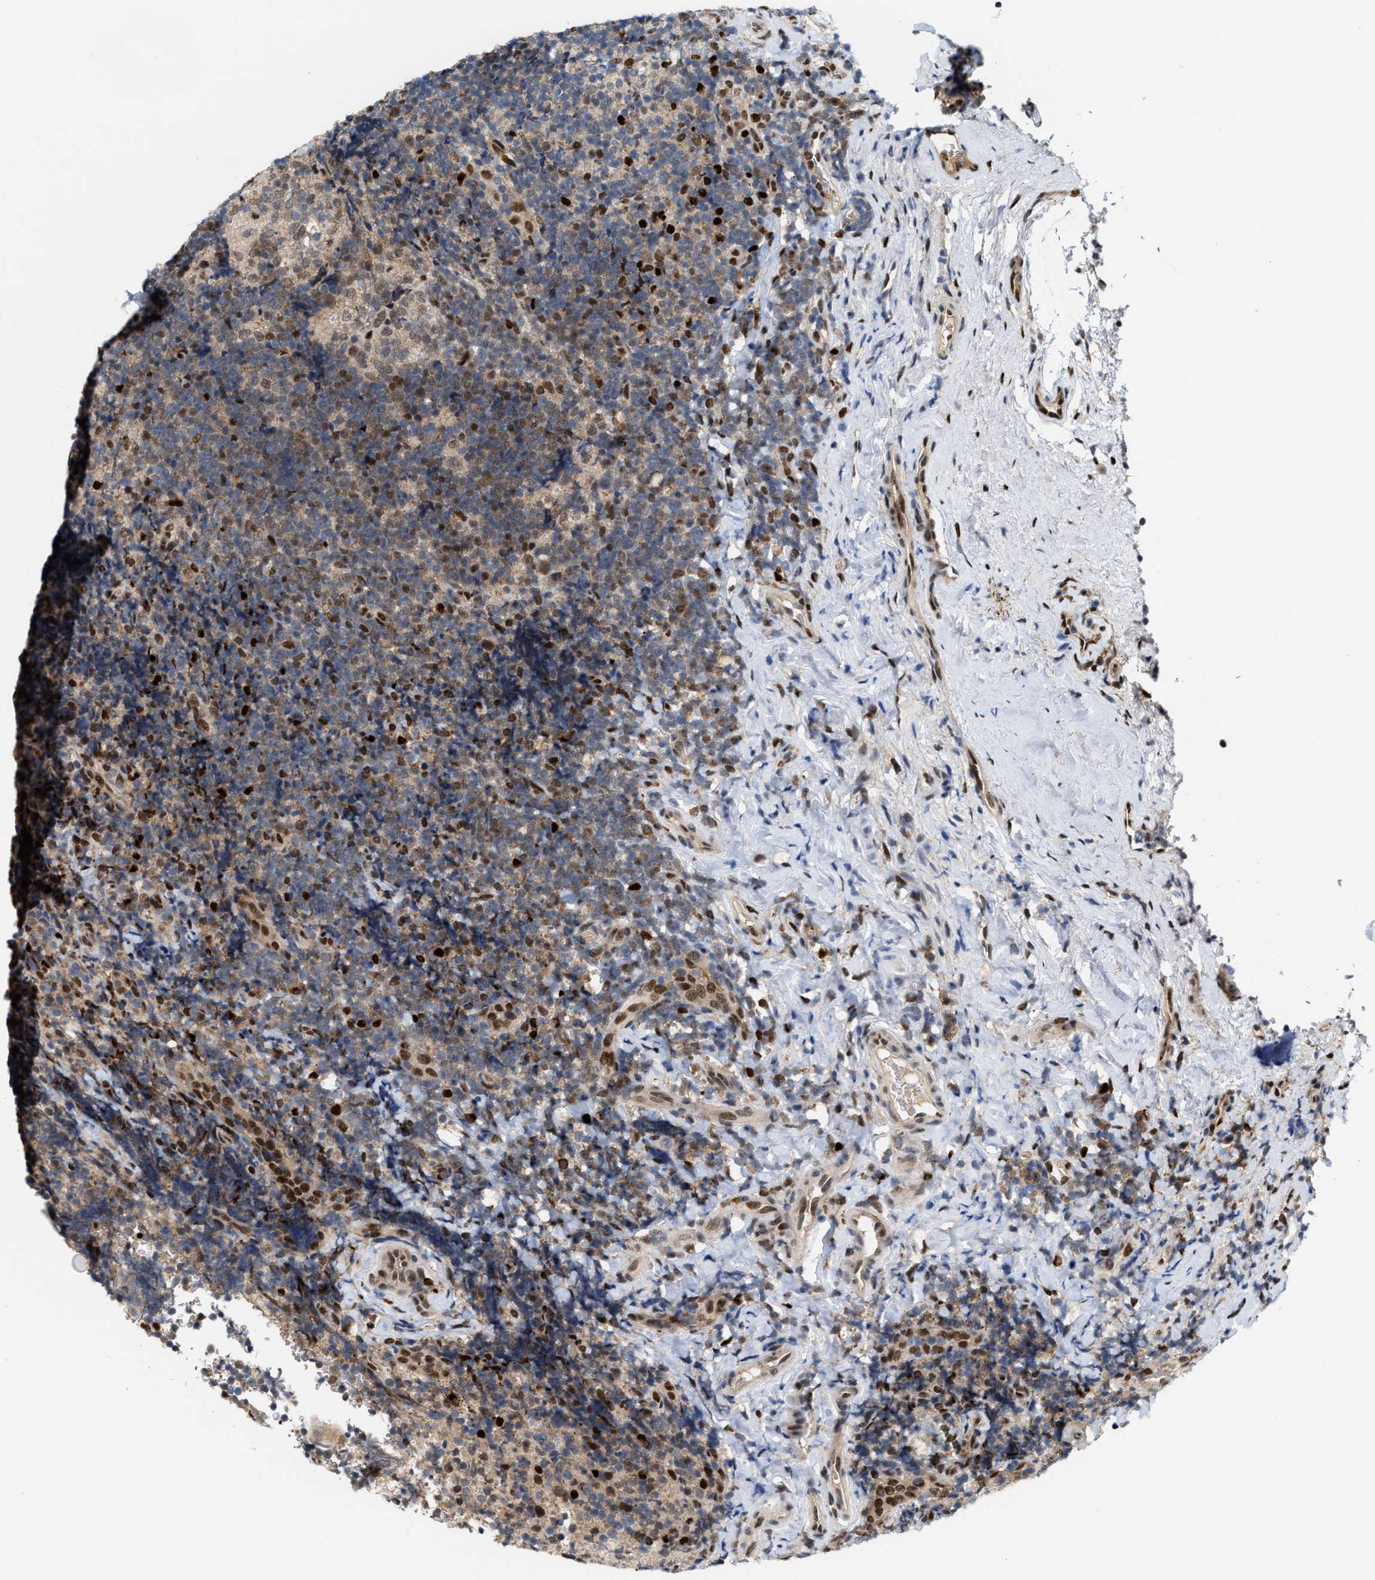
{"staining": {"intensity": "negative", "quantity": "none", "location": "none"}, "tissue": "tonsil", "cell_type": "Germinal center cells", "image_type": "normal", "snomed": [{"axis": "morphology", "description": "Normal tissue, NOS"}, {"axis": "topography", "description": "Tonsil"}], "caption": "Immunohistochemistry micrograph of normal tonsil: human tonsil stained with DAB demonstrates no significant protein expression in germinal center cells.", "gene": "TCF4", "patient": {"sex": "male", "age": 37}}